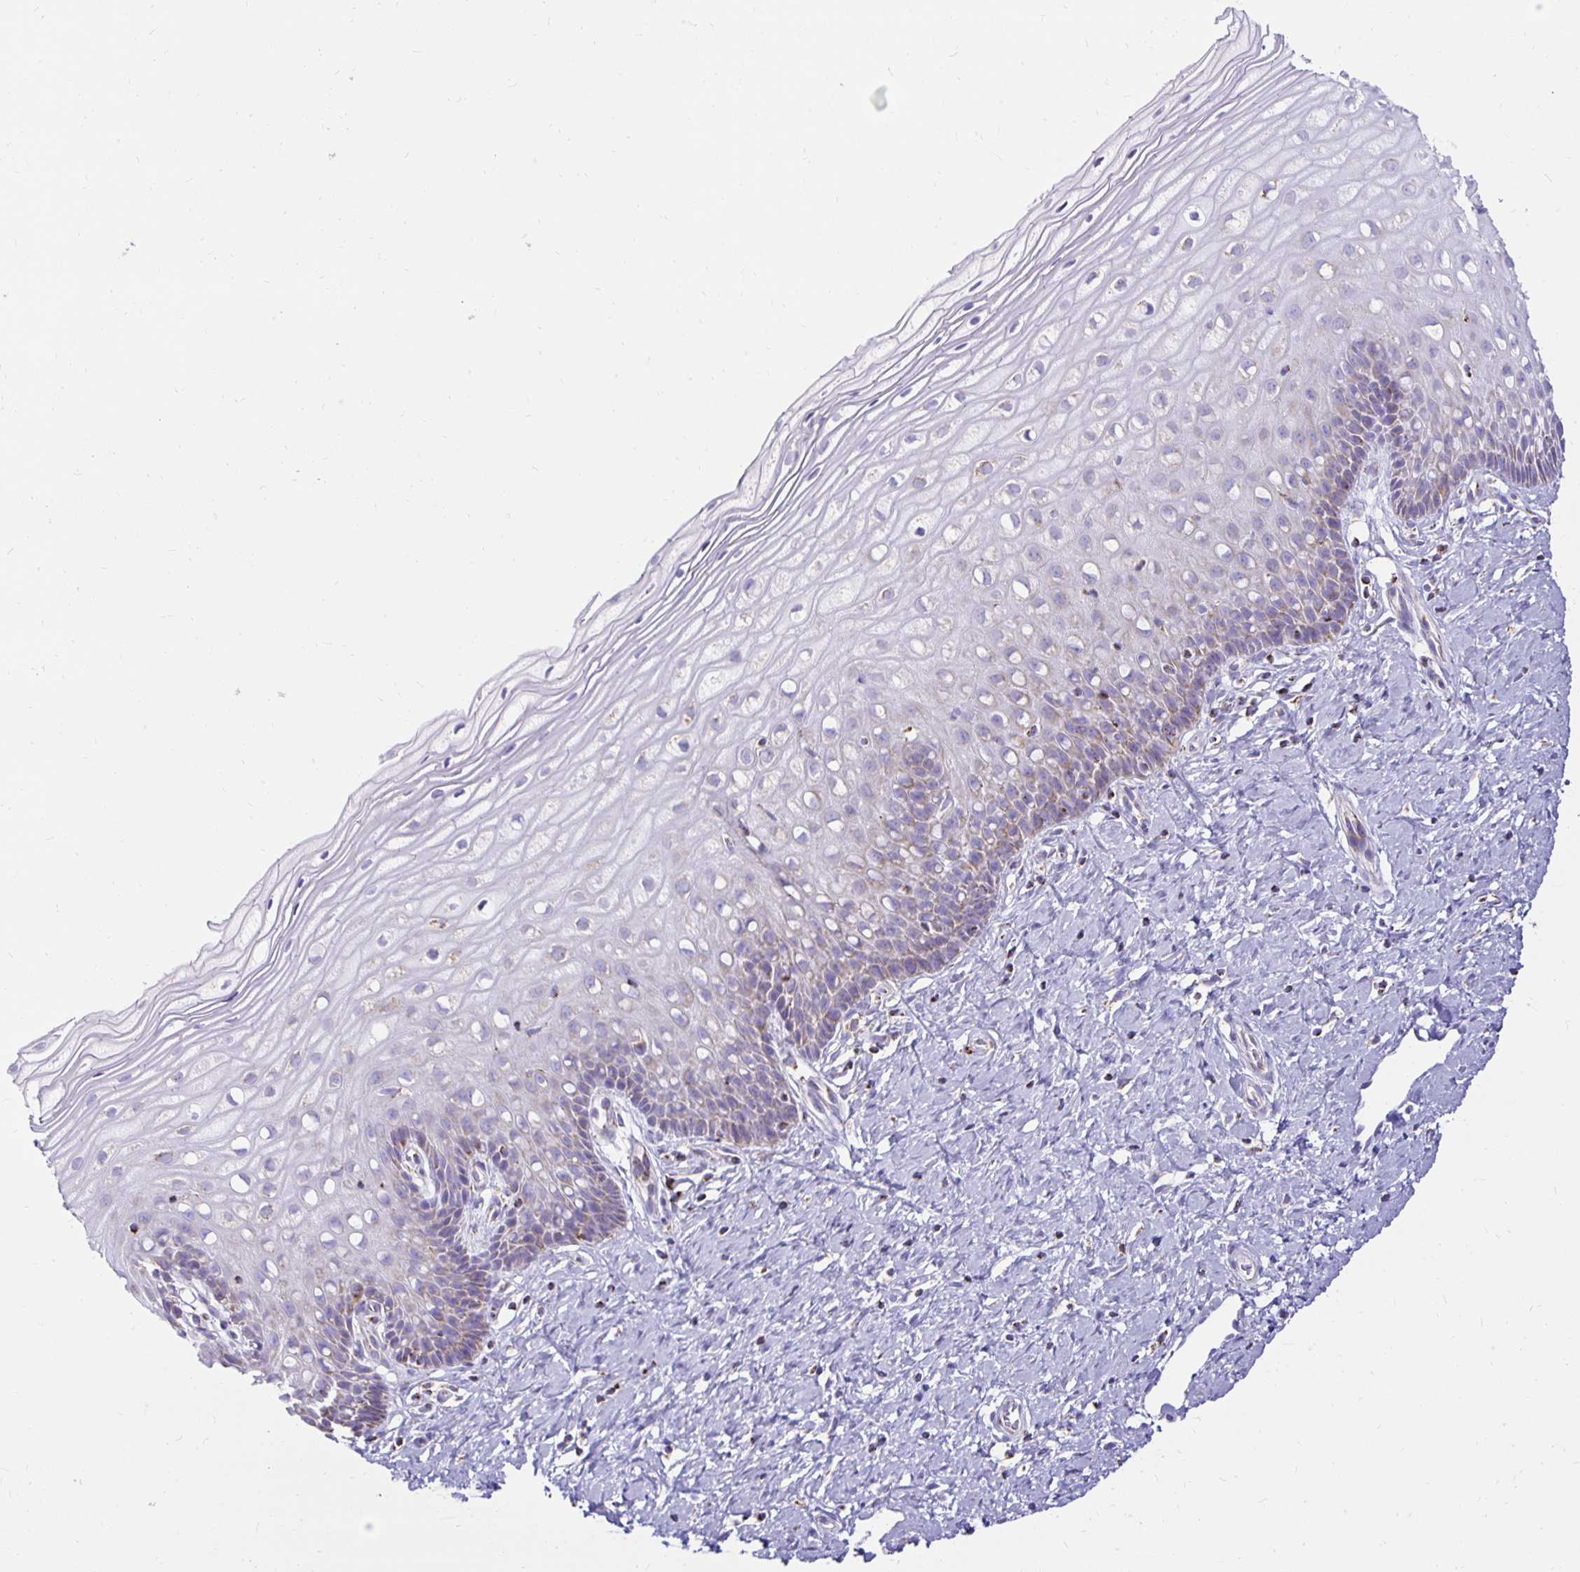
{"staining": {"intensity": "weak", "quantity": ">75%", "location": "cytoplasmic/membranous"}, "tissue": "cervix", "cell_type": "Glandular cells", "image_type": "normal", "snomed": [{"axis": "morphology", "description": "Normal tissue, NOS"}, {"axis": "topography", "description": "Cervix"}], "caption": "A micrograph of cervix stained for a protein reveals weak cytoplasmic/membranous brown staining in glandular cells.", "gene": "PLAAT2", "patient": {"sex": "female", "age": 37}}